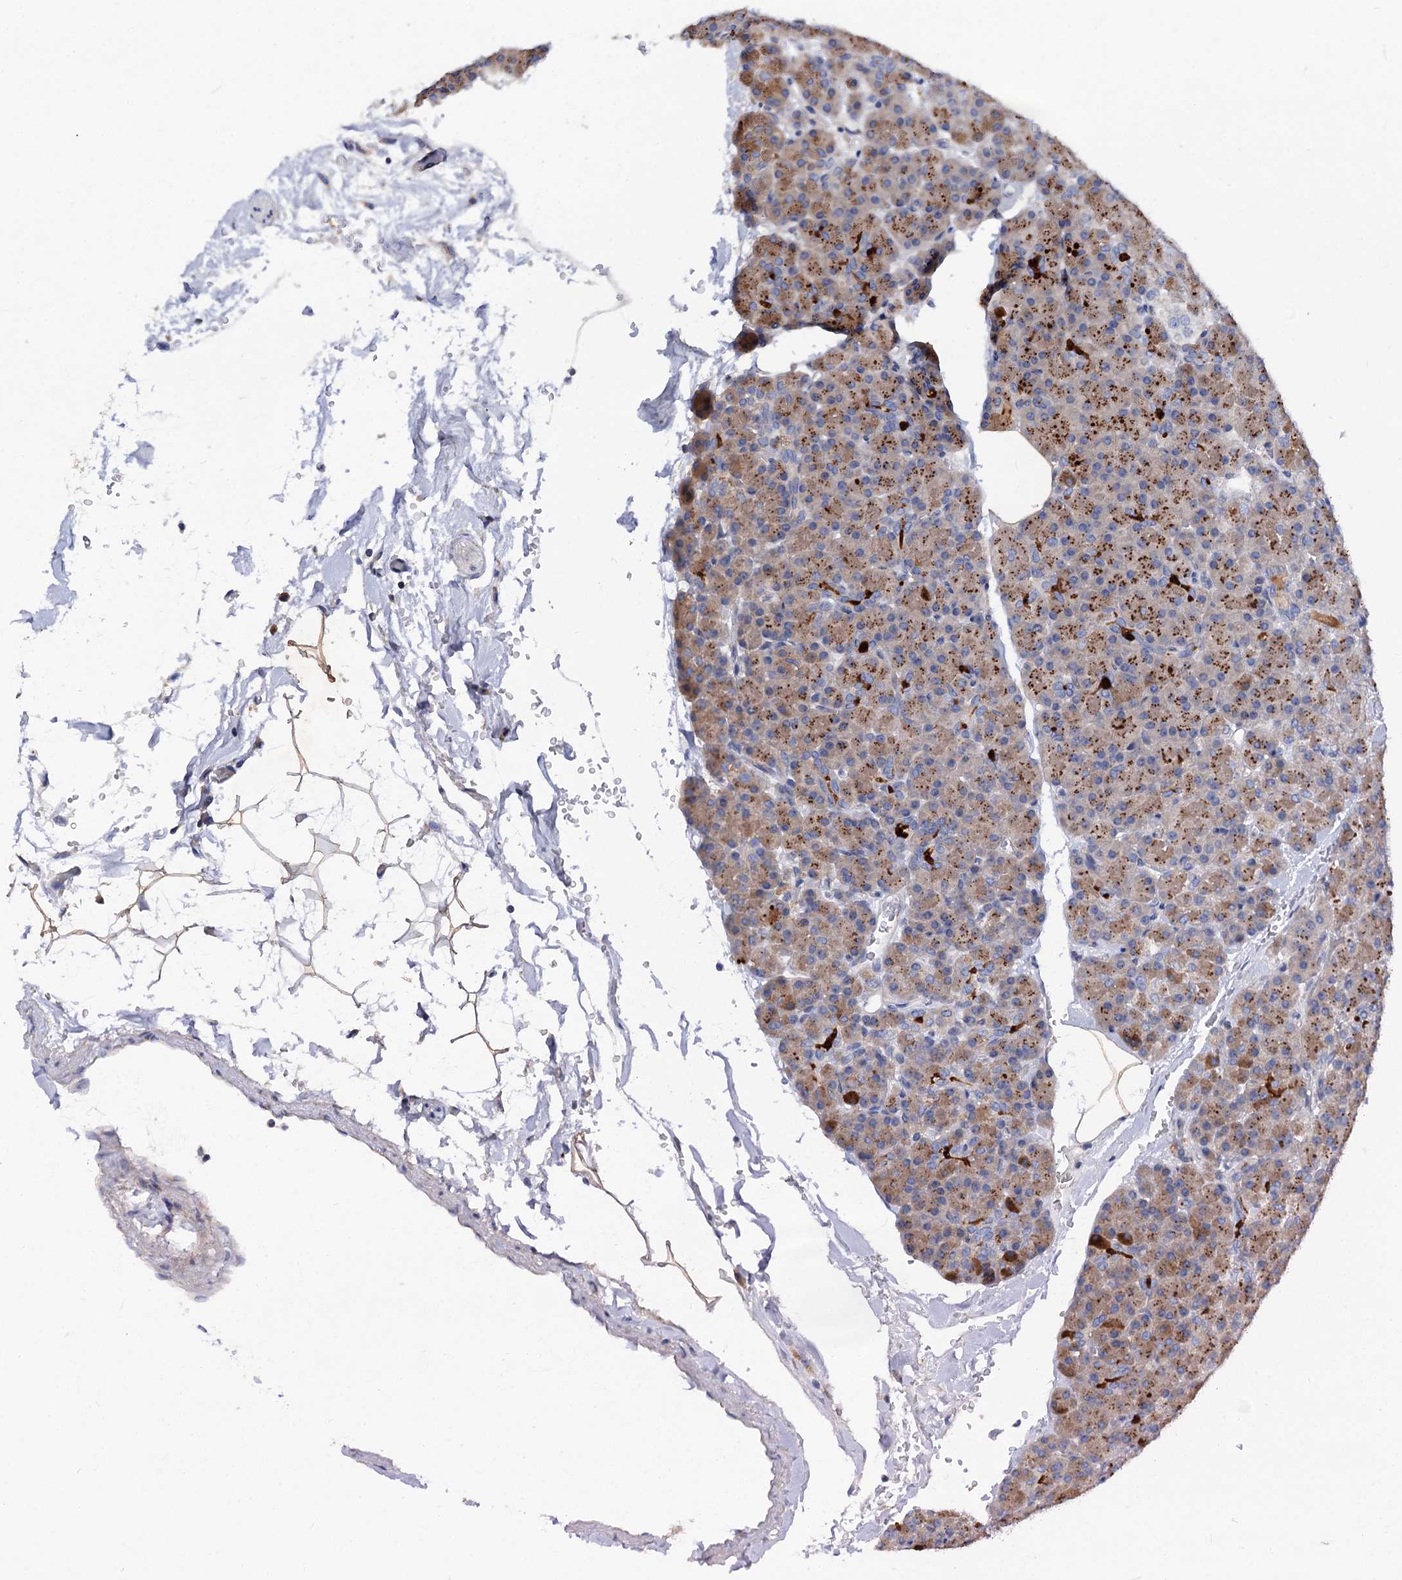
{"staining": {"intensity": "moderate", "quantity": ">75%", "location": "cytoplasmic/membranous"}, "tissue": "pancreas", "cell_type": "Exocrine glandular cells", "image_type": "normal", "snomed": [{"axis": "morphology", "description": "Normal tissue, NOS"}, {"axis": "topography", "description": "Pancreas"}], "caption": "Brown immunohistochemical staining in unremarkable human pancreas displays moderate cytoplasmic/membranous positivity in about >75% of exocrine glandular cells.", "gene": "TRIM55", "patient": {"sex": "female", "age": 43}}